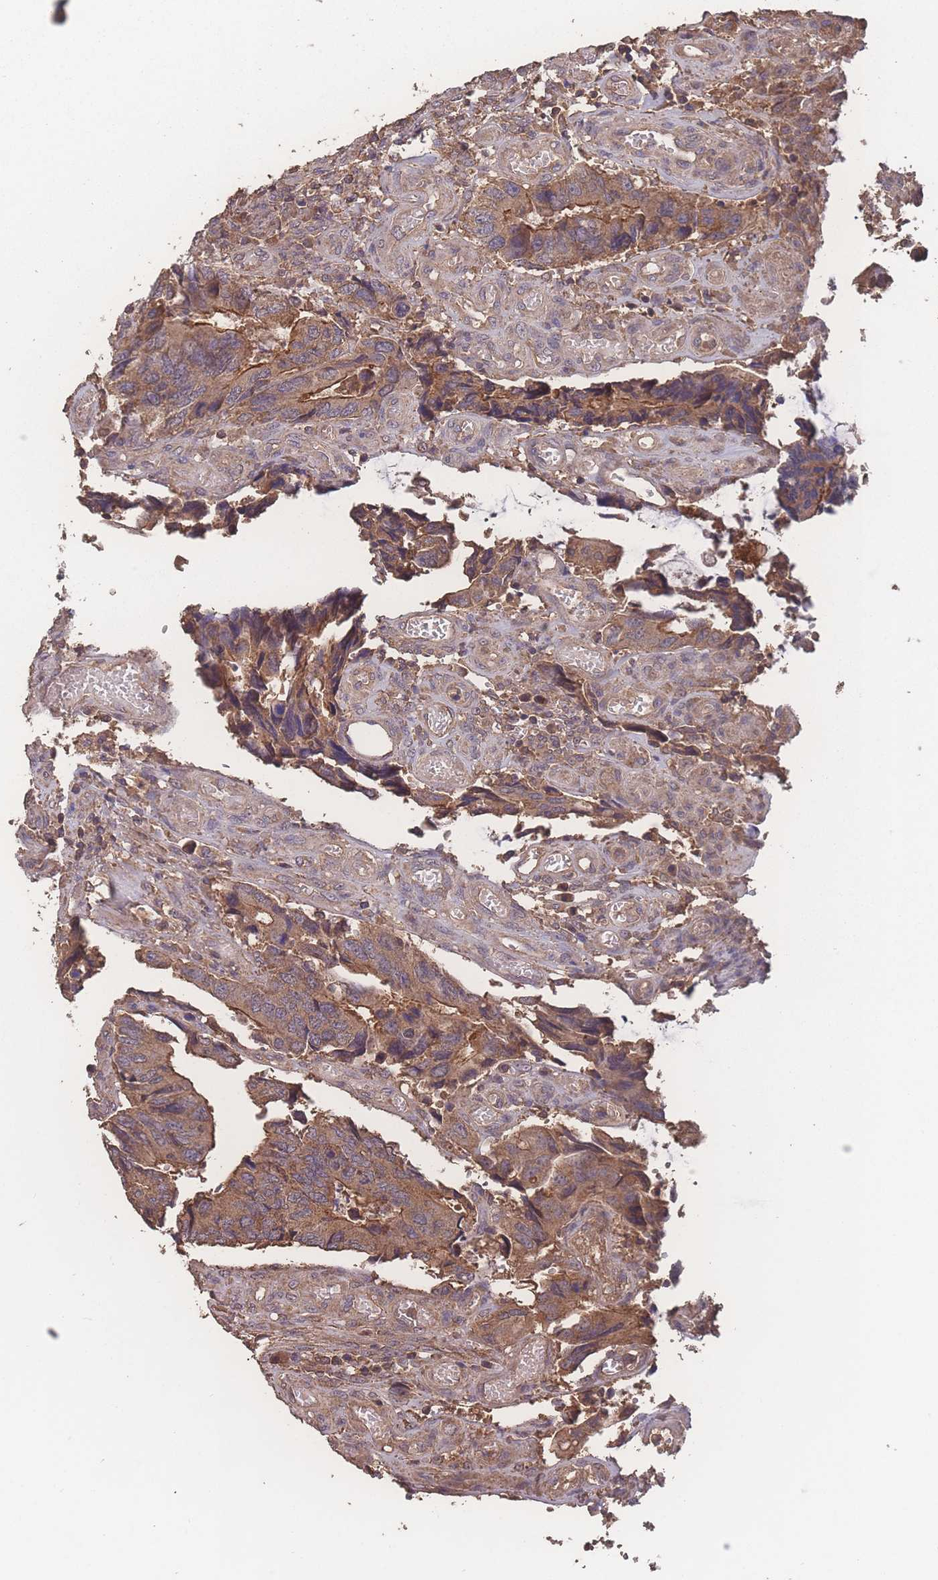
{"staining": {"intensity": "moderate", "quantity": ">75%", "location": "cytoplasmic/membranous"}, "tissue": "colorectal cancer", "cell_type": "Tumor cells", "image_type": "cancer", "snomed": [{"axis": "morphology", "description": "Adenocarcinoma, NOS"}, {"axis": "topography", "description": "Colon"}], "caption": "Immunohistochemical staining of human colorectal adenocarcinoma exhibits moderate cytoplasmic/membranous protein expression in approximately >75% of tumor cells.", "gene": "ATXN10", "patient": {"sex": "male", "age": 87}}